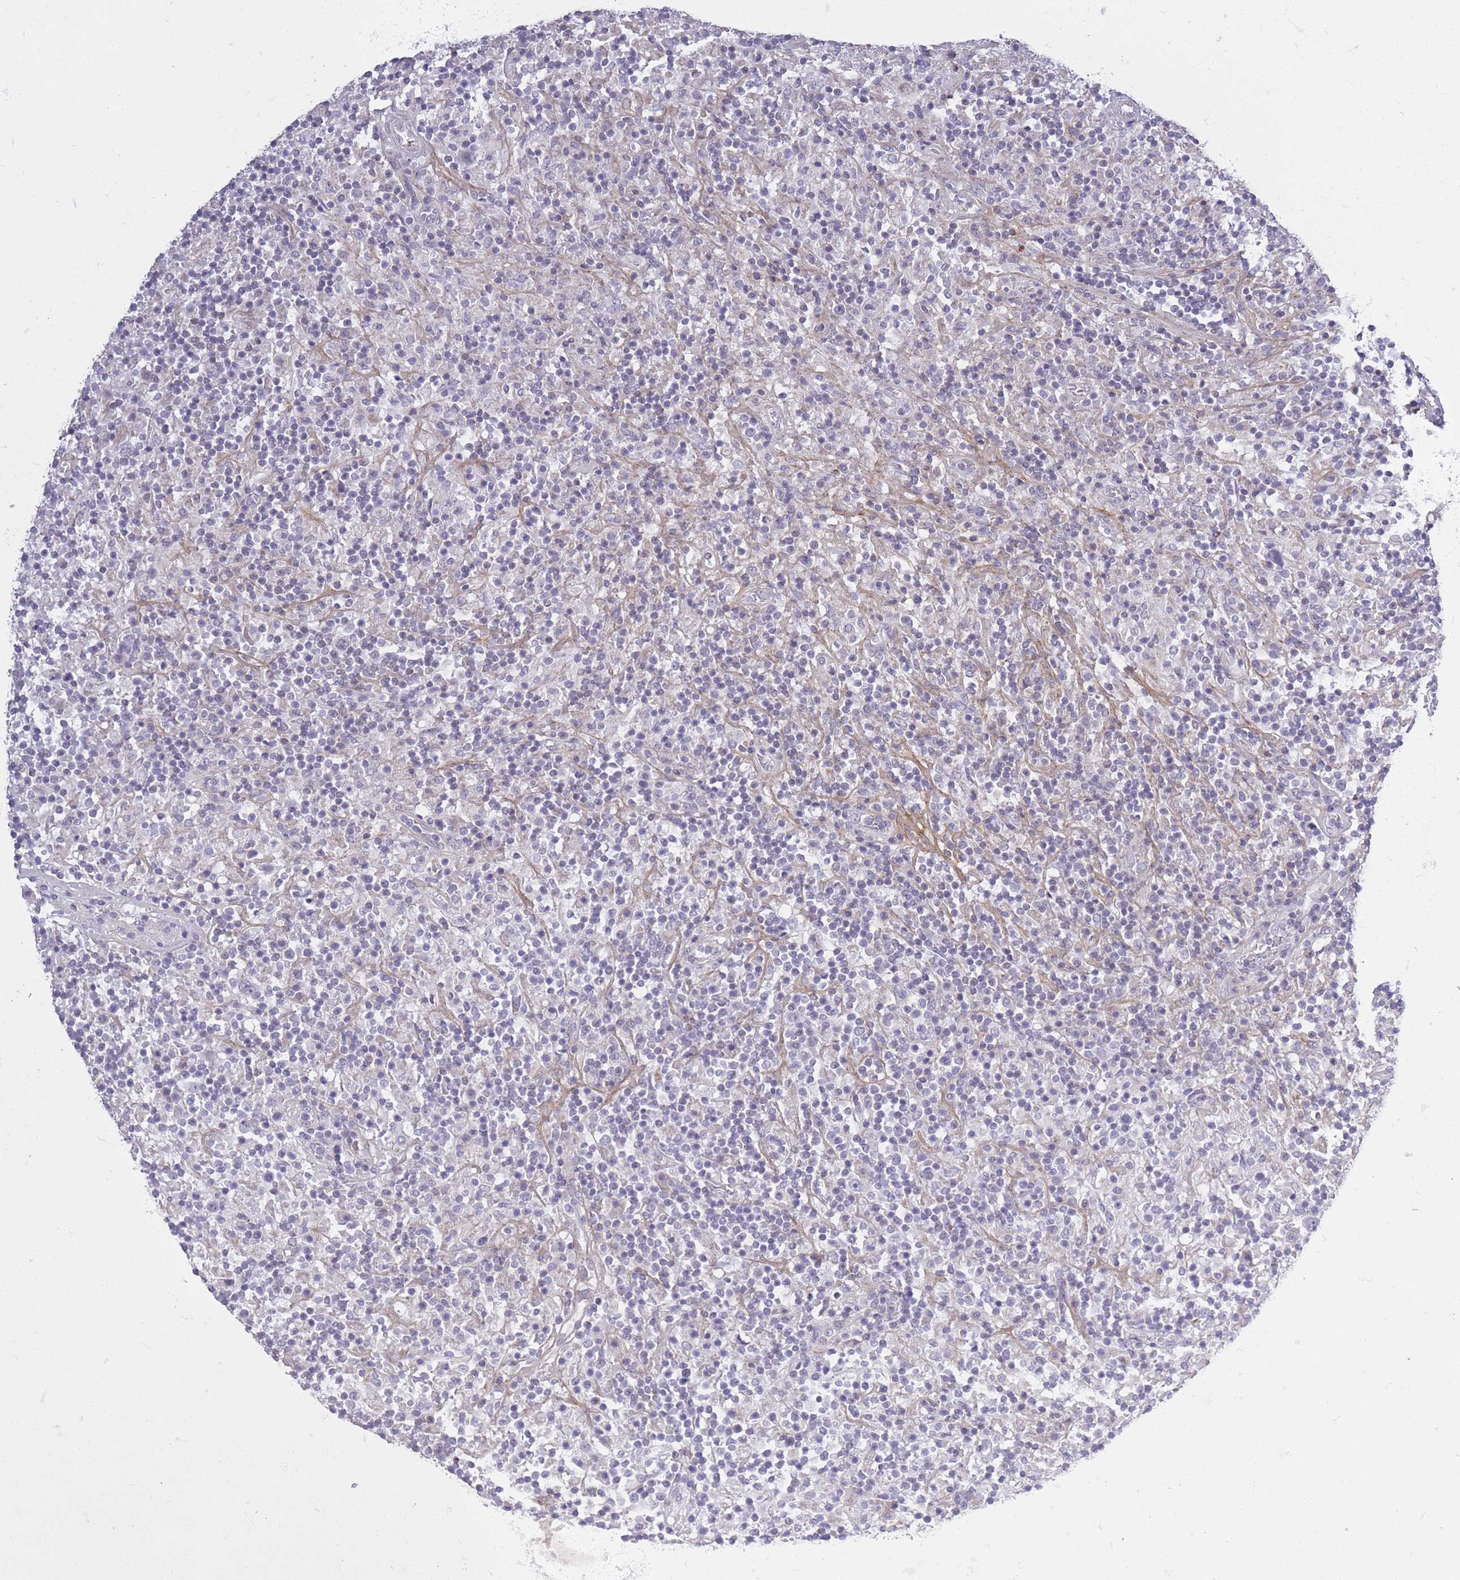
{"staining": {"intensity": "negative", "quantity": "none", "location": "none"}, "tissue": "lymphoma", "cell_type": "Tumor cells", "image_type": "cancer", "snomed": [{"axis": "morphology", "description": "Hodgkin's disease, NOS"}, {"axis": "topography", "description": "Lymph node"}], "caption": "Immunohistochemical staining of lymphoma displays no significant positivity in tumor cells.", "gene": "ZBTB24", "patient": {"sex": "male", "age": 70}}